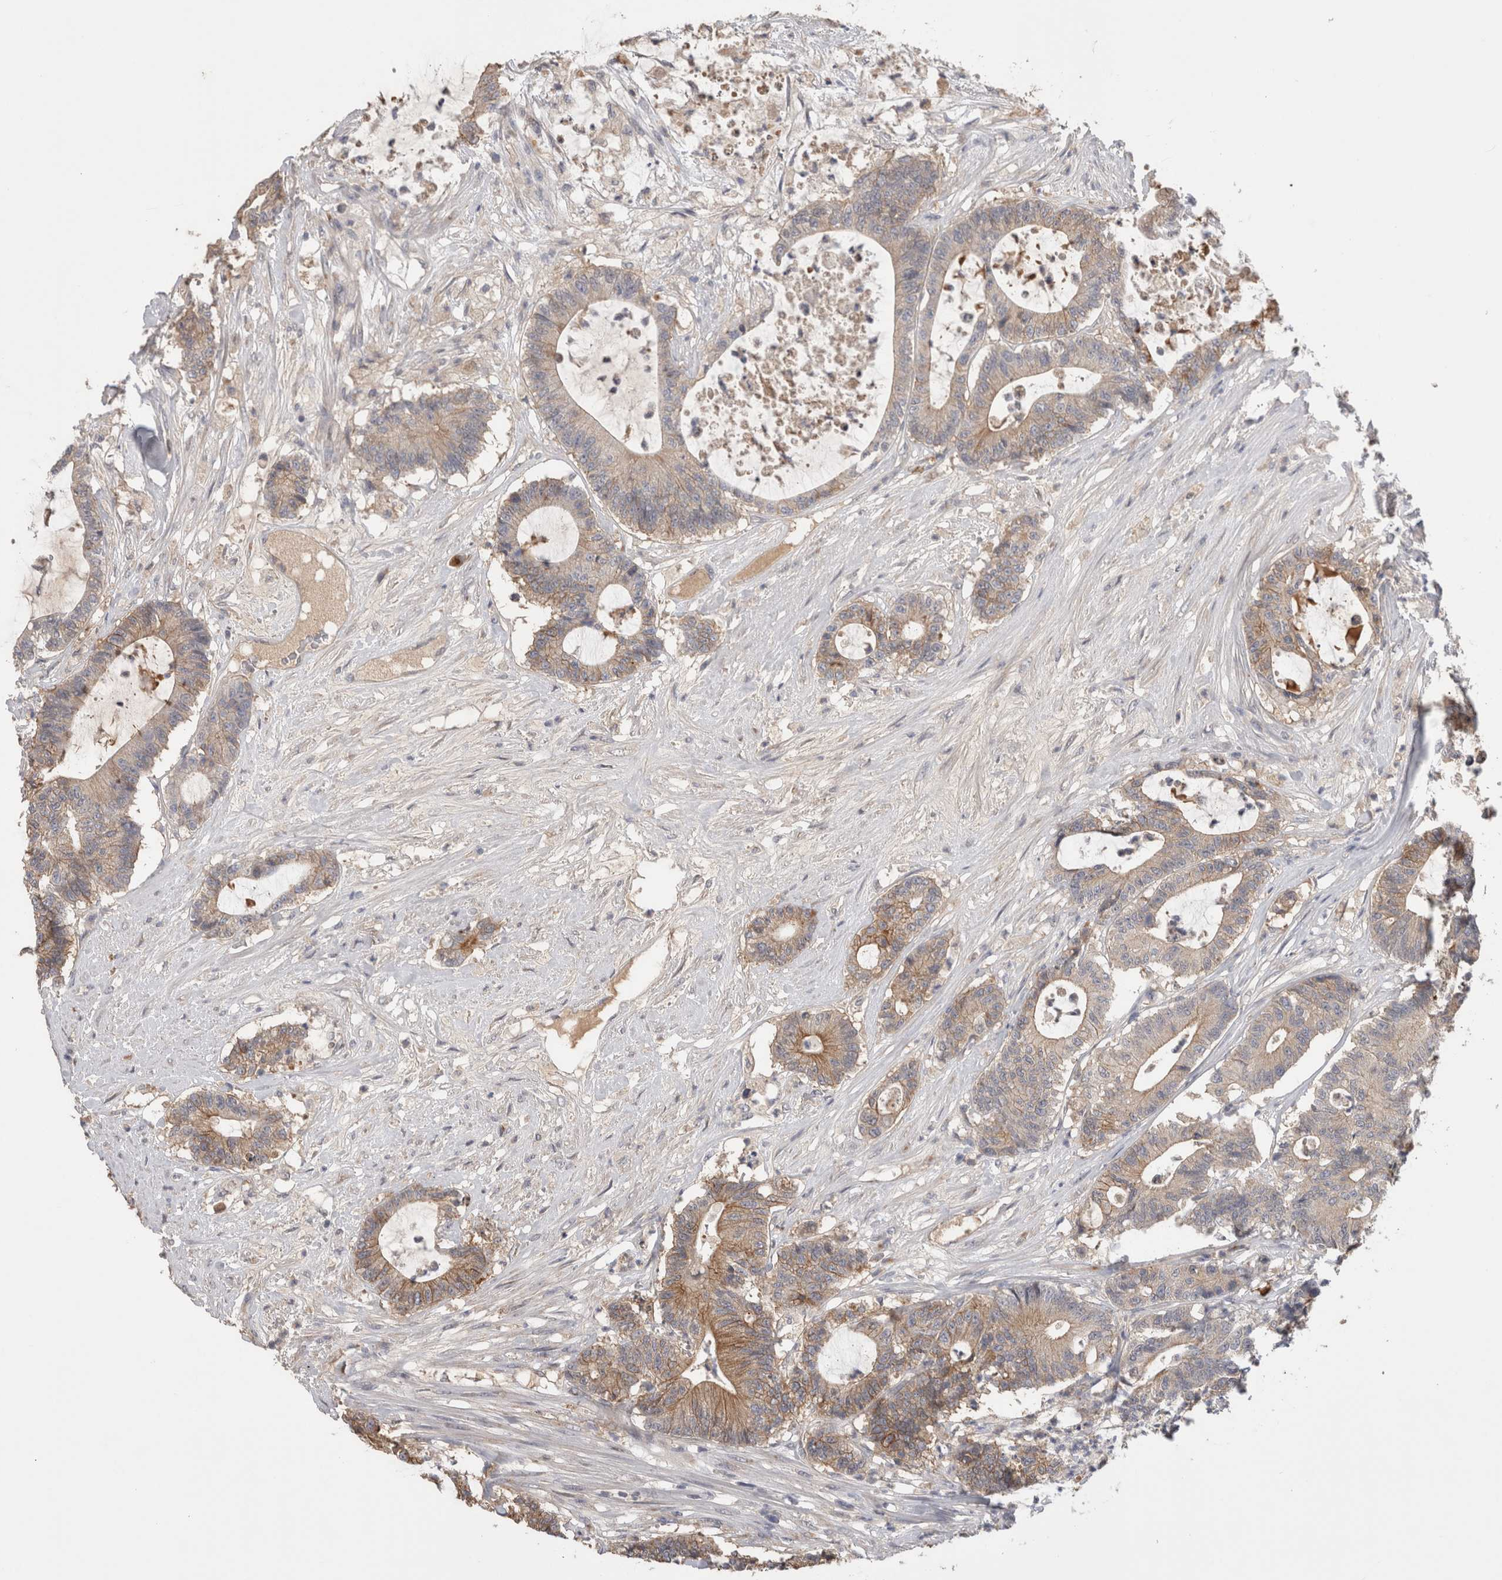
{"staining": {"intensity": "weak", "quantity": "25%-75%", "location": "cytoplasmic/membranous"}, "tissue": "colorectal cancer", "cell_type": "Tumor cells", "image_type": "cancer", "snomed": [{"axis": "morphology", "description": "Adenocarcinoma, NOS"}, {"axis": "topography", "description": "Colon"}], "caption": "This is an image of immunohistochemistry (IHC) staining of colorectal cancer (adenocarcinoma), which shows weak expression in the cytoplasmic/membranous of tumor cells.", "gene": "PPP3CC", "patient": {"sex": "female", "age": 84}}